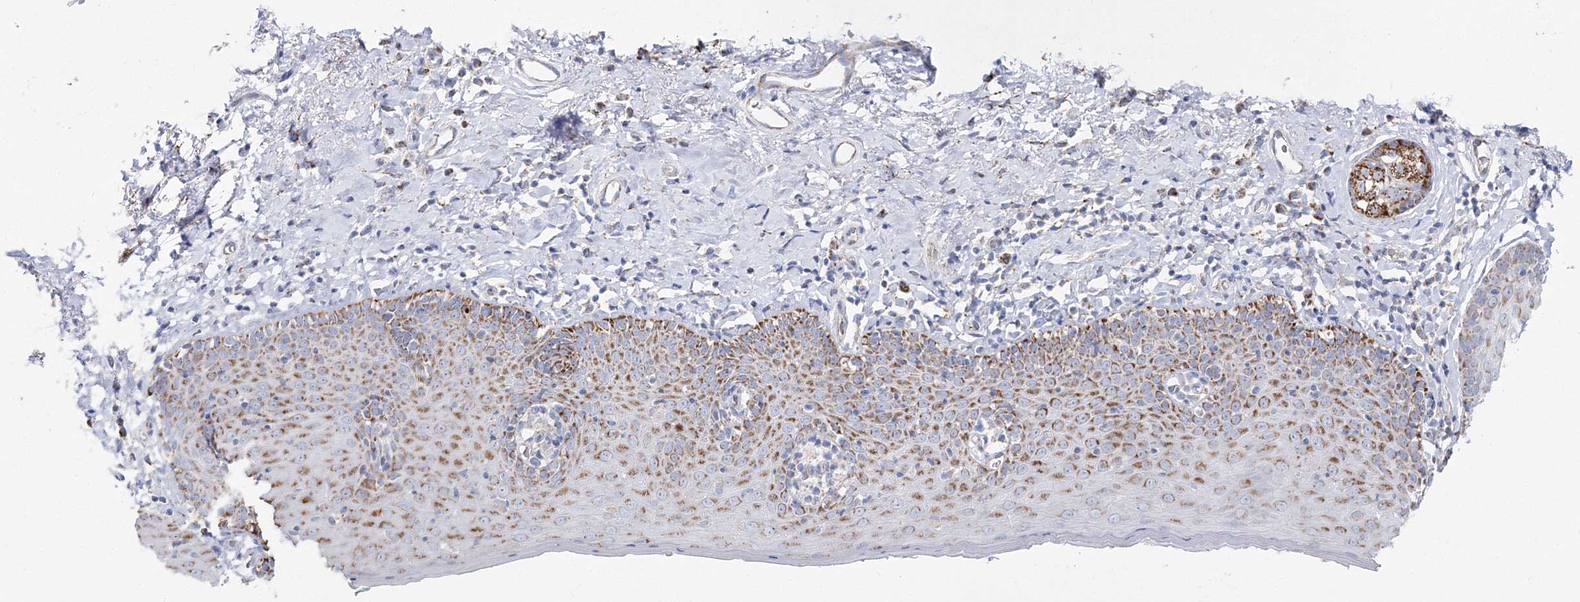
{"staining": {"intensity": "moderate", "quantity": ">75%", "location": "cytoplasmic/membranous"}, "tissue": "skin", "cell_type": "Epidermal cells", "image_type": "normal", "snomed": [{"axis": "morphology", "description": "Normal tissue, NOS"}, {"axis": "topography", "description": "Vulva"}], "caption": "A histopathology image showing moderate cytoplasmic/membranous staining in approximately >75% of epidermal cells in normal skin, as visualized by brown immunohistochemical staining.", "gene": "HIBCH", "patient": {"sex": "female", "age": 66}}